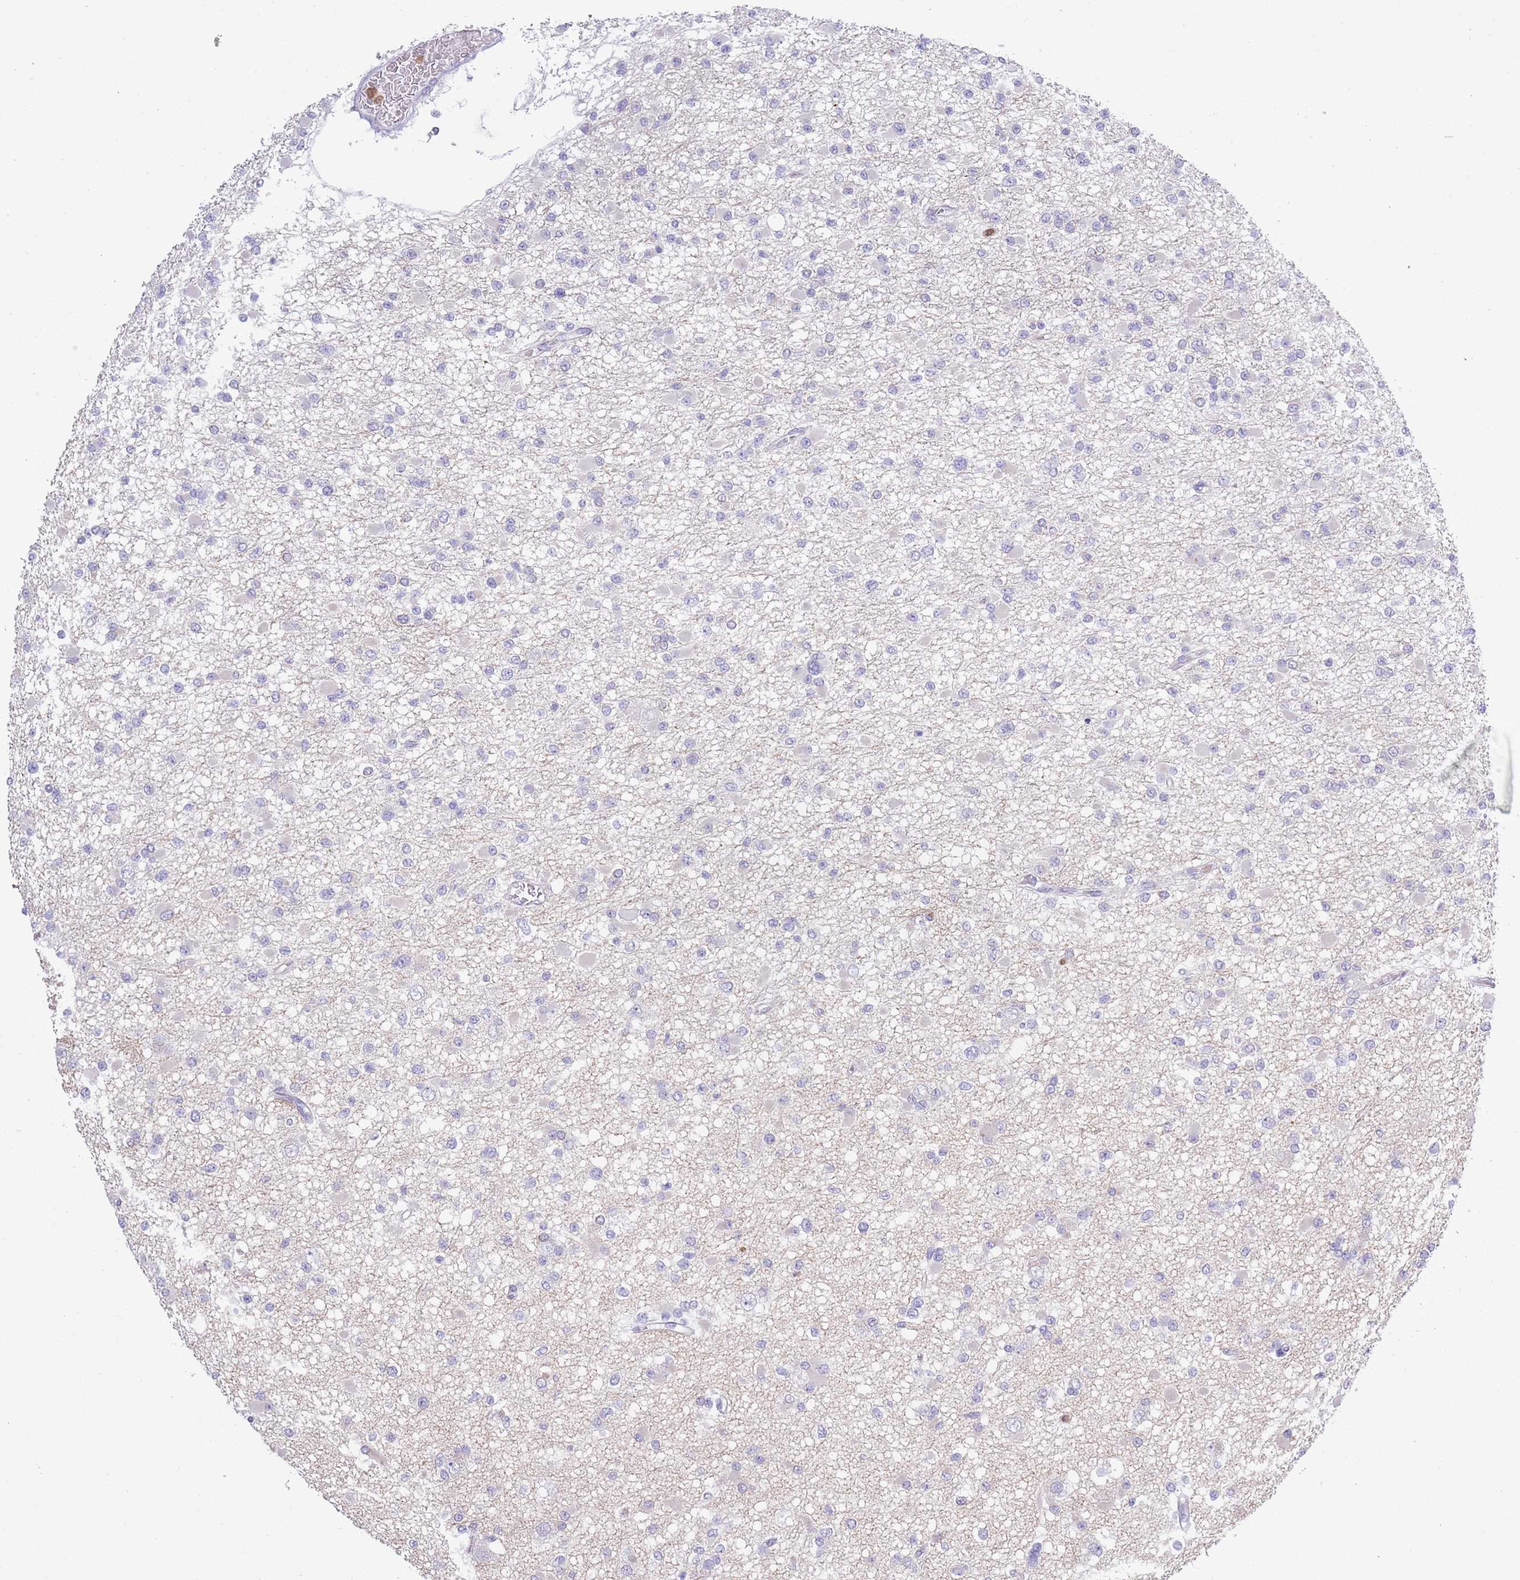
{"staining": {"intensity": "negative", "quantity": "none", "location": "none"}, "tissue": "glioma", "cell_type": "Tumor cells", "image_type": "cancer", "snomed": [{"axis": "morphology", "description": "Glioma, malignant, Low grade"}, {"axis": "topography", "description": "Brain"}], "caption": "Image shows no protein positivity in tumor cells of low-grade glioma (malignant) tissue.", "gene": "ZFP2", "patient": {"sex": "female", "age": 22}}